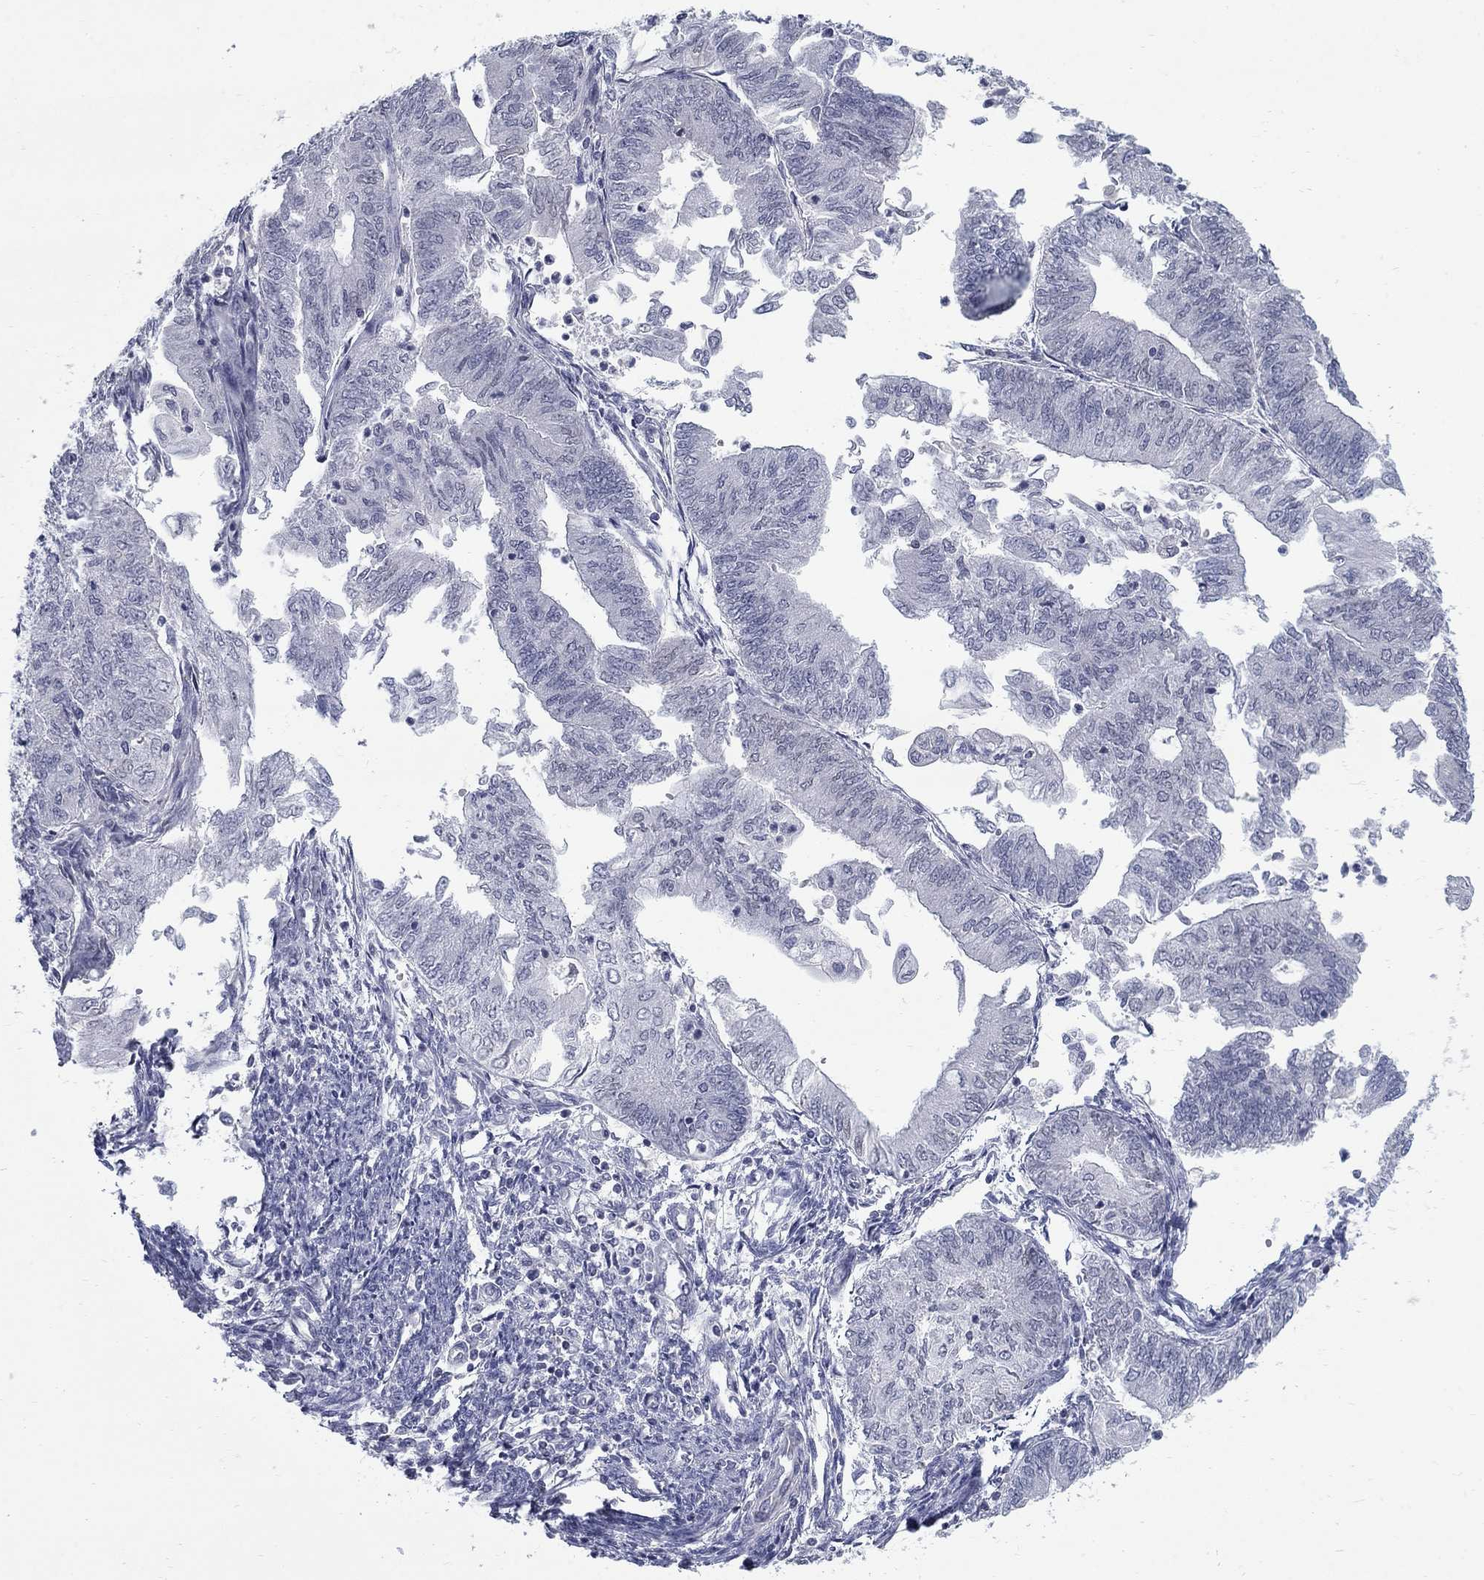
{"staining": {"intensity": "negative", "quantity": "none", "location": "none"}, "tissue": "endometrial cancer", "cell_type": "Tumor cells", "image_type": "cancer", "snomed": [{"axis": "morphology", "description": "Adenocarcinoma, NOS"}, {"axis": "topography", "description": "Endometrium"}], "caption": "Human endometrial cancer (adenocarcinoma) stained for a protein using IHC demonstrates no staining in tumor cells.", "gene": "GCFC2", "patient": {"sex": "female", "age": 59}}